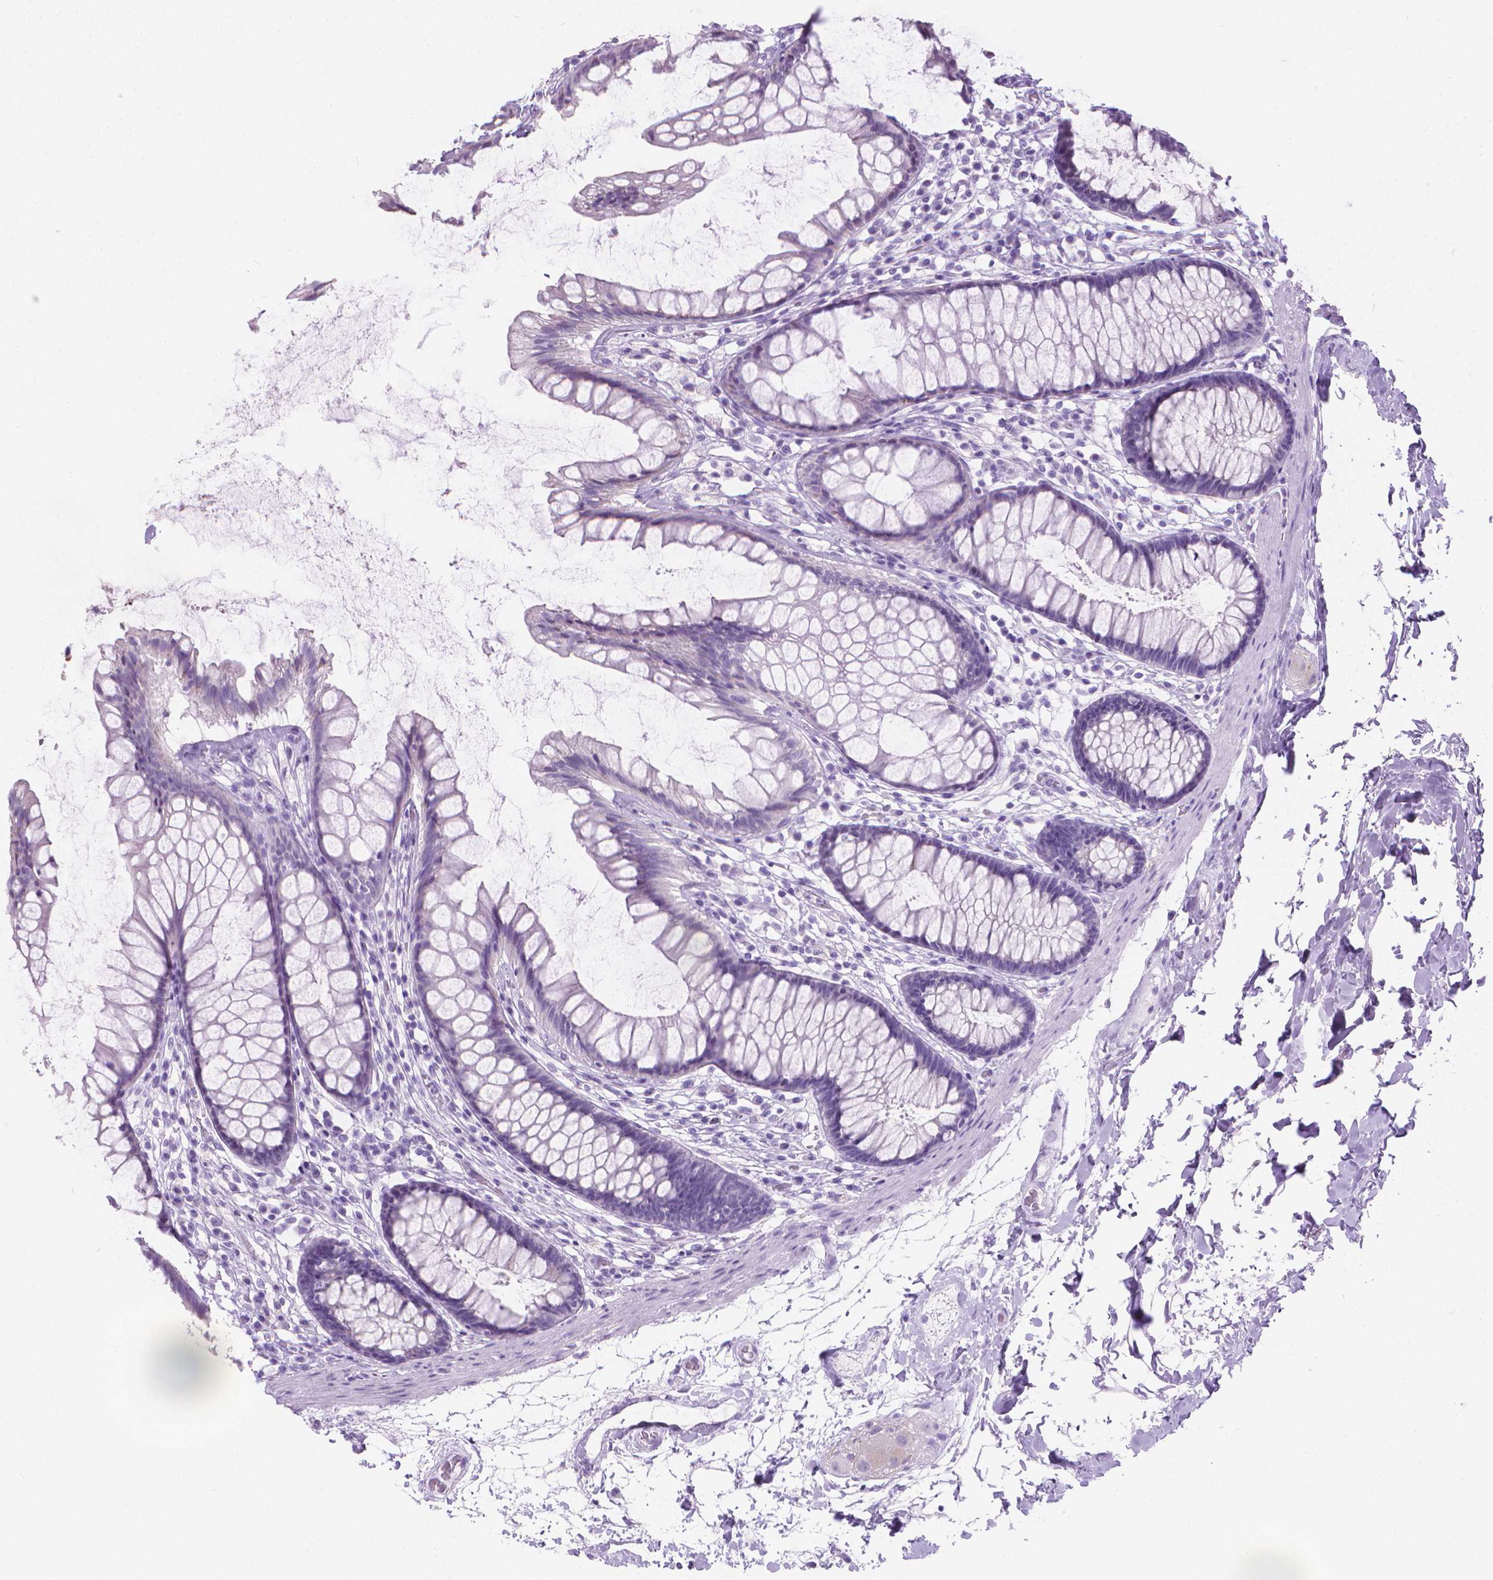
{"staining": {"intensity": "negative", "quantity": "none", "location": "none"}, "tissue": "rectum", "cell_type": "Glandular cells", "image_type": "normal", "snomed": [{"axis": "morphology", "description": "Normal tissue, NOS"}, {"axis": "topography", "description": "Rectum"}], "caption": "DAB immunohistochemical staining of benign rectum shows no significant positivity in glandular cells. The staining was performed using DAB to visualize the protein expression in brown, while the nuclei were stained in blue with hematoxylin (Magnification: 20x).", "gene": "CFAP52", "patient": {"sex": "male", "age": 72}}